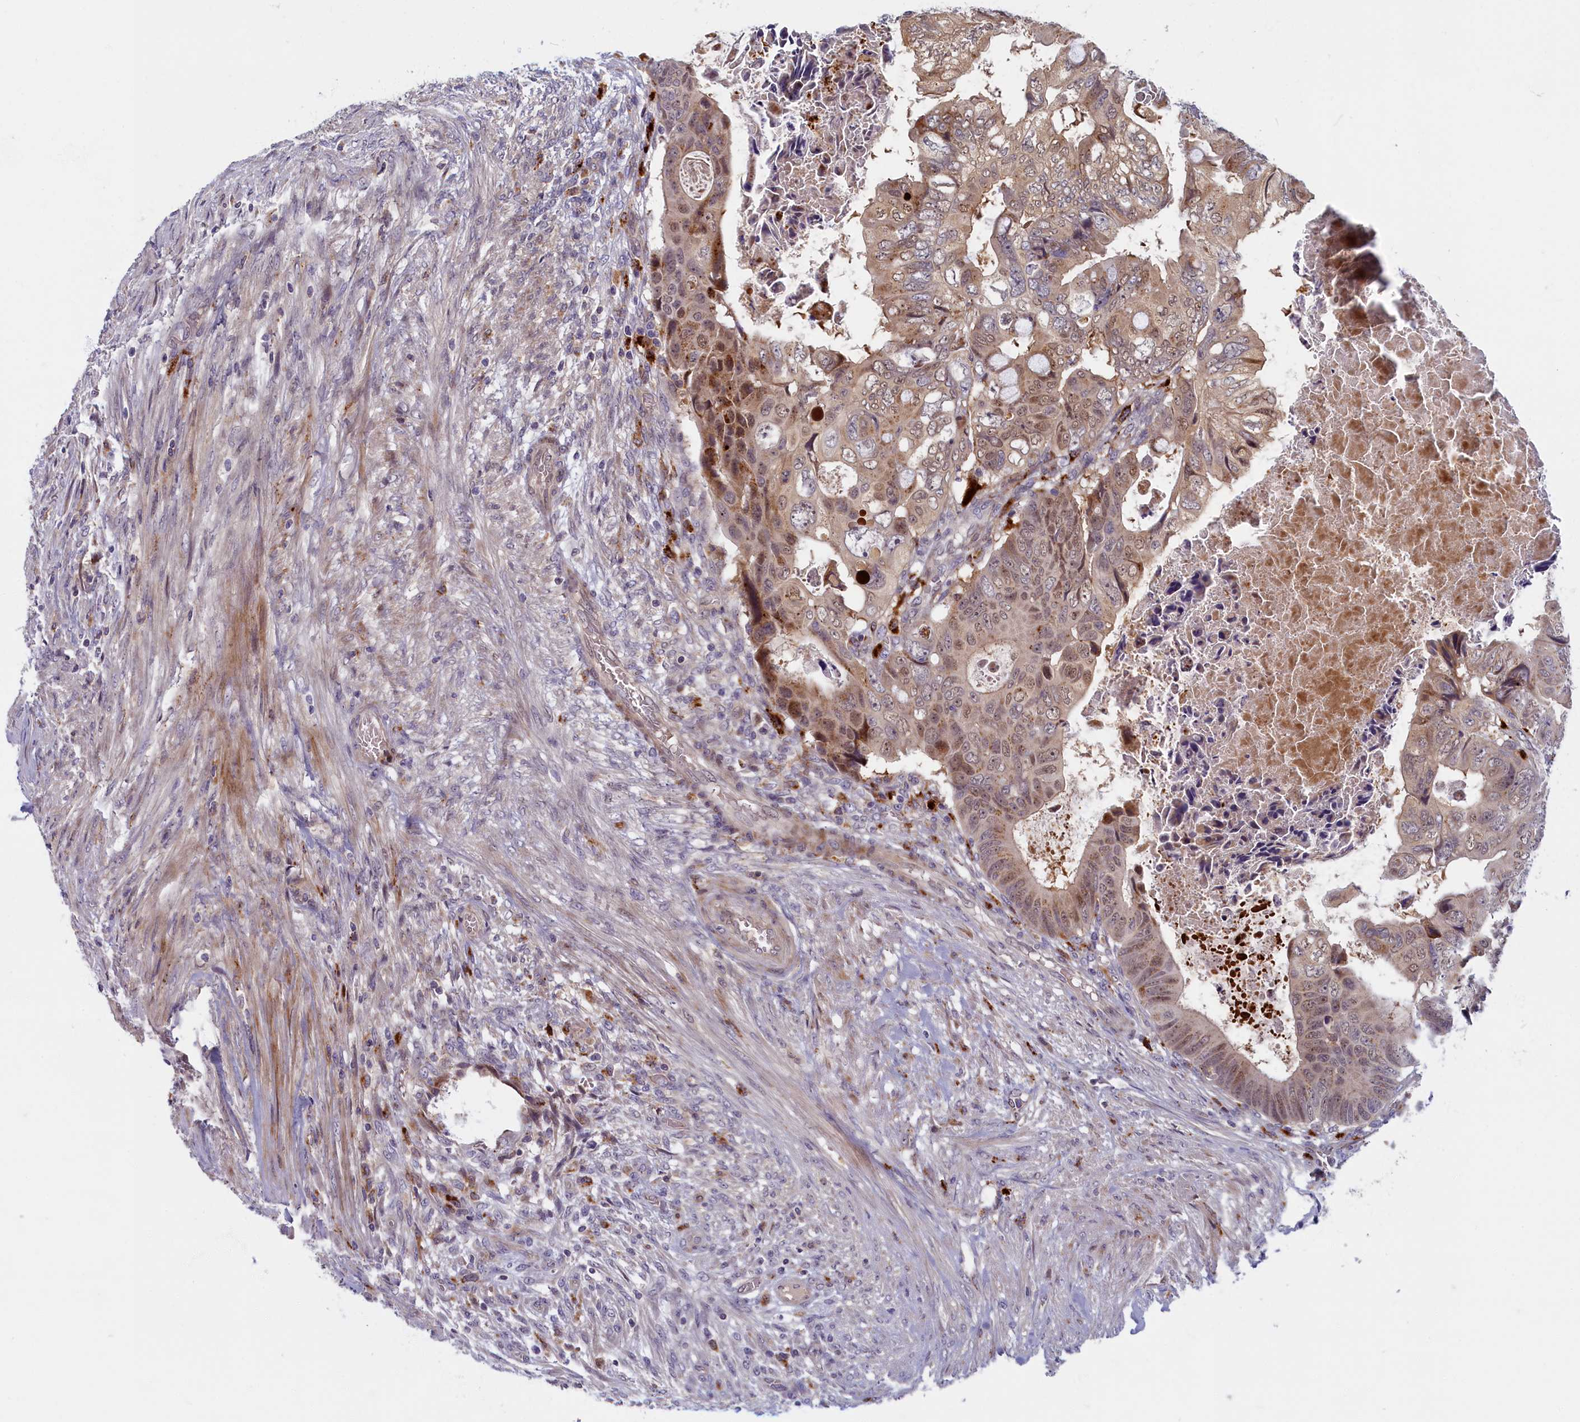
{"staining": {"intensity": "weak", "quantity": "25%-75%", "location": "cytoplasmic/membranous,nuclear"}, "tissue": "colorectal cancer", "cell_type": "Tumor cells", "image_type": "cancer", "snomed": [{"axis": "morphology", "description": "Adenocarcinoma, NOS"}, {"axis": "topography", "description": "Rectum"}], "caption": "Colorectal cancer (adenocarcinoma) stained with a brown dye shows weak cytoplasmic/membranous and nuclear positive staining in approximately 25%-75% of tumor cells.", "gene": "FCSK", "patient": {"sex": "female", "age": 78}}